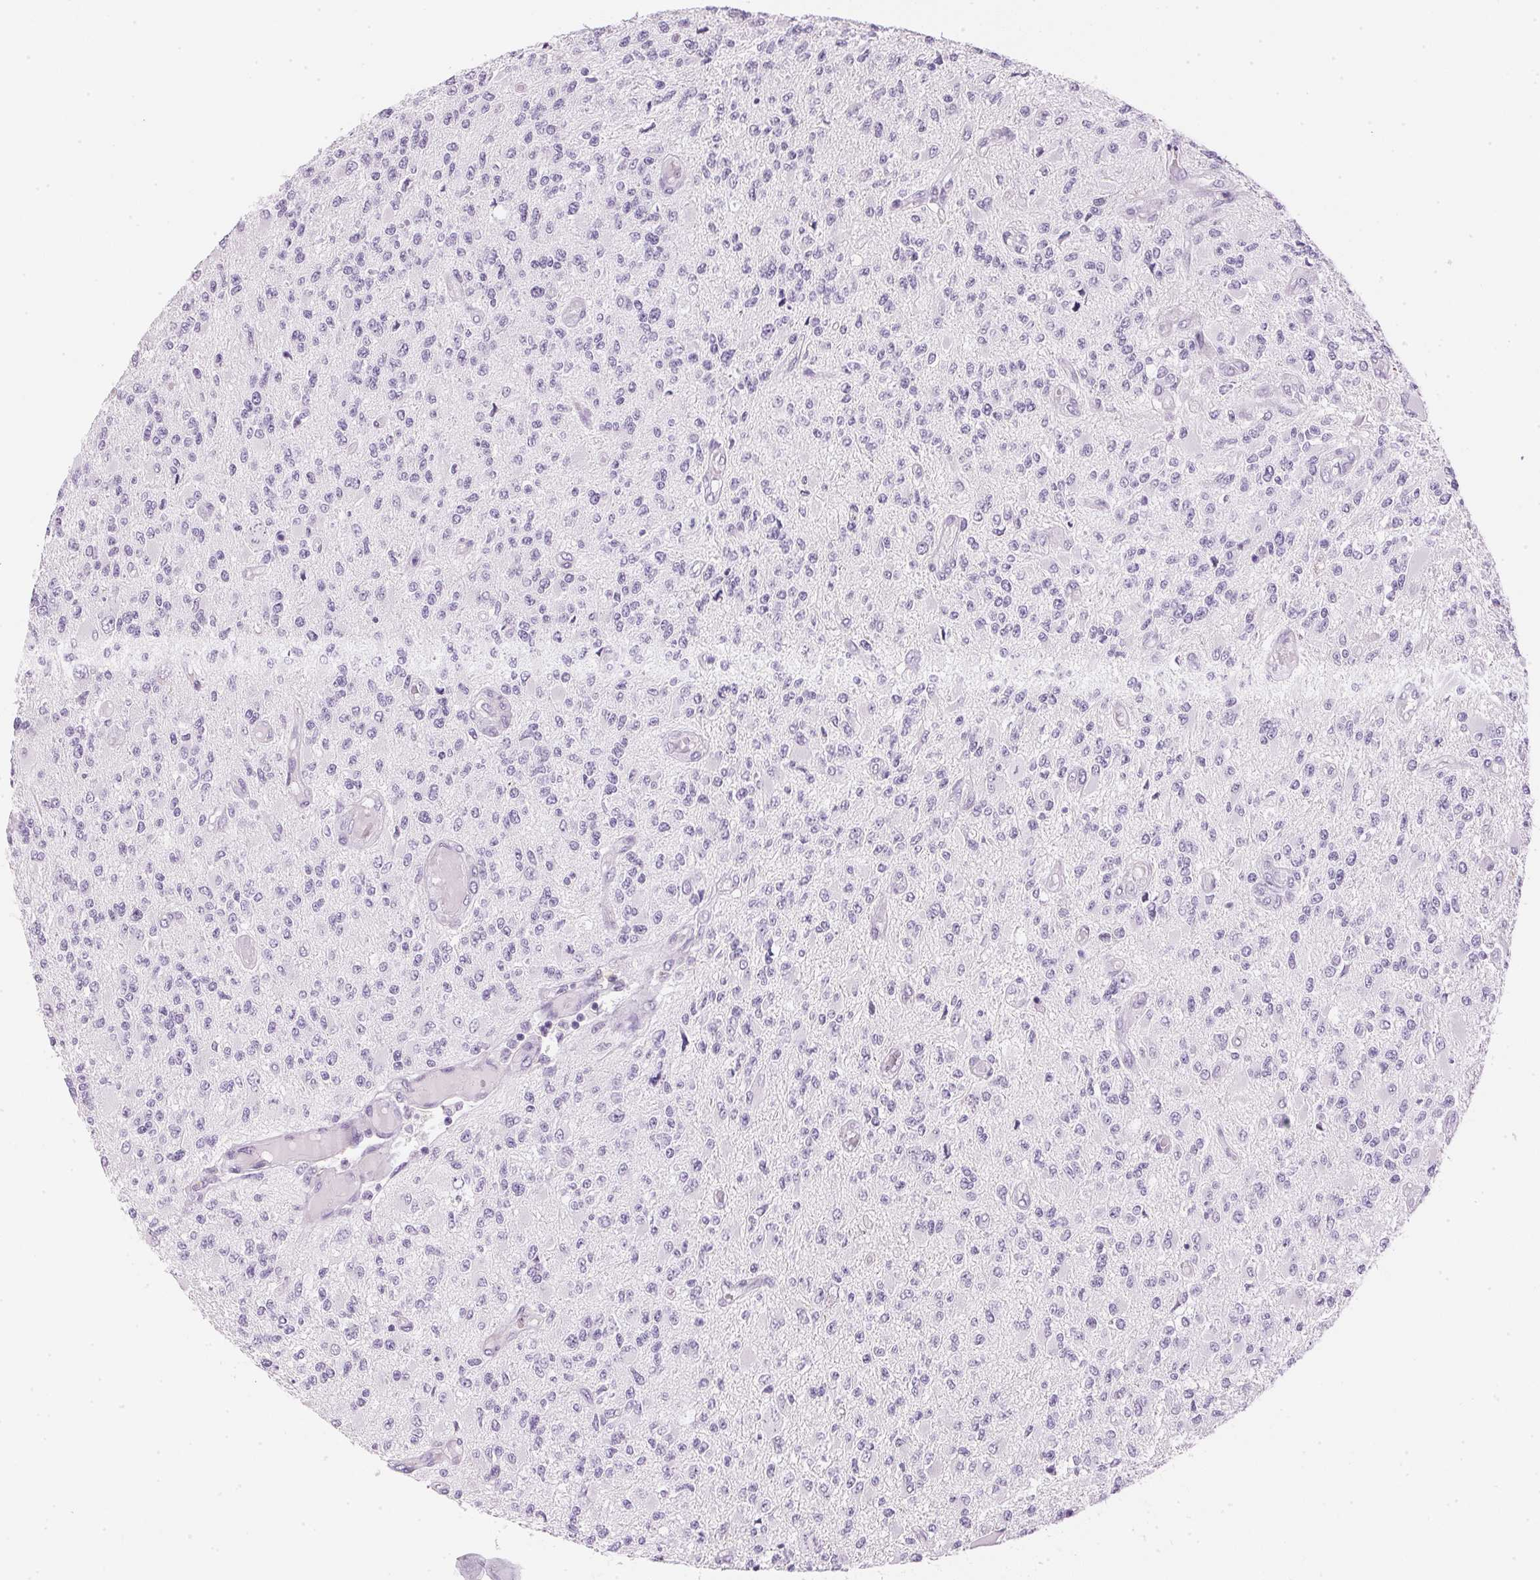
{"staining": {"intensity": "negative", "quantity": "none", "location": "none"}, "tissue": "glioma", "cell_type": "Tumor cells", "image_type": "cancer", "snomed": [{"axis": "morphology", "description": "Glioma, malignant, High grade"}, {"axis": "topography", "description": "Brain"}], "caption": "Immunohistochemistry photomicrograph of neoplastic tissue: glioma stained with DAB shows no significant protein positivity in tumor cells. (Immunohistochemistry (ihc), brightfield microscopy, high magnification).", "gene": "IGFBP1", "patient": {"sex": "female", "age": 63}}